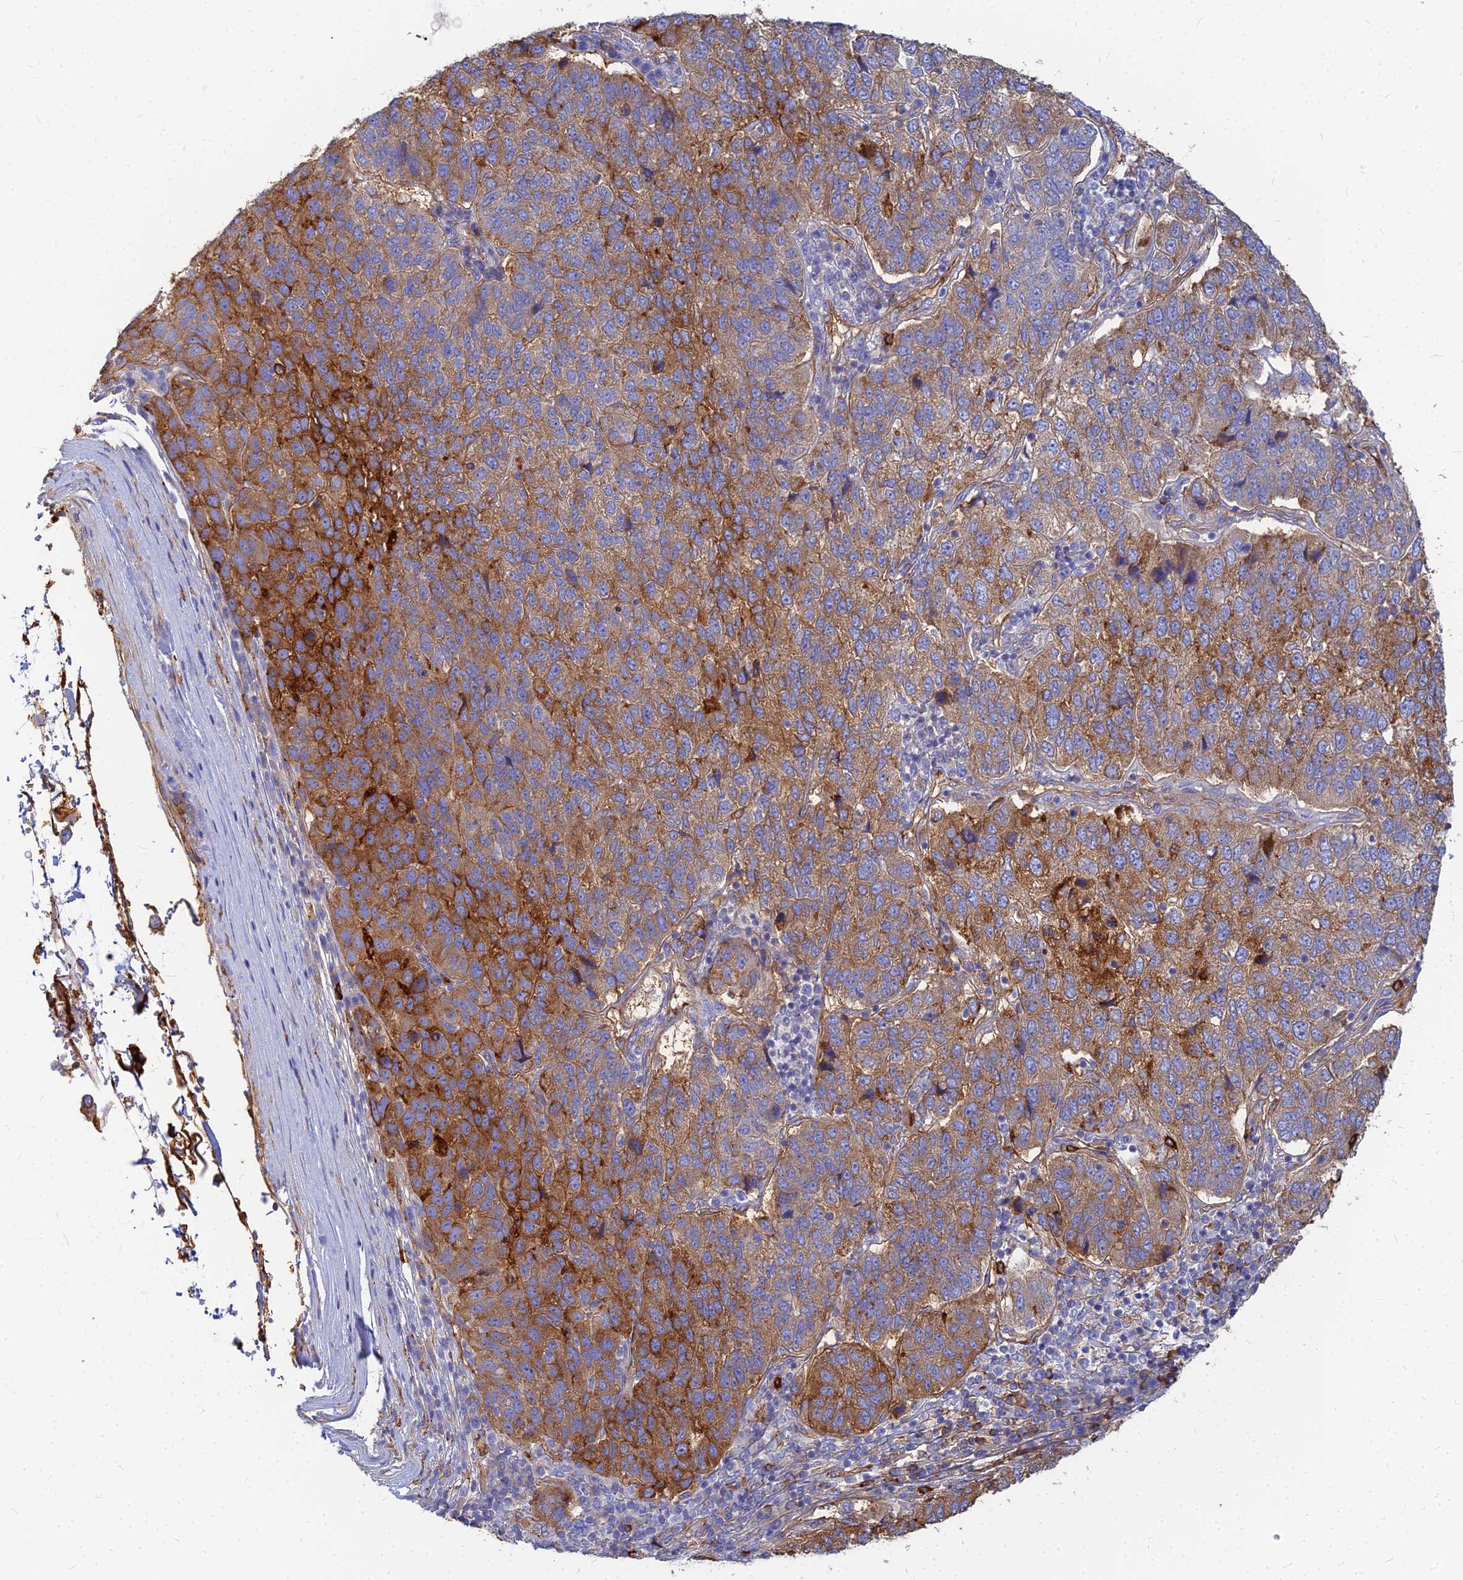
{"staining": {"intensity": "strong", "quantity": "25%-75%", "location": "cytoplasmic/membranous"}, "tissue": "pancreatic cancer", "cell_type": "Tumor cells", "image_type": "cancer", "snomed": [{"axis": "morphology", "description": "Adenocarcinoma, NOS"}, {"axis": "topography", "description": "Pancreas"}], "caption": "A brown stain shows strong cytoplasmic/membranous expression of a protein in human pancreatic adenocarcinoma tumor cells. The protein of interest is shown in brown color, while the nuclei are stained blue.", "gene": "VAT1", "patient": {"sex": "female", "age": 61}}